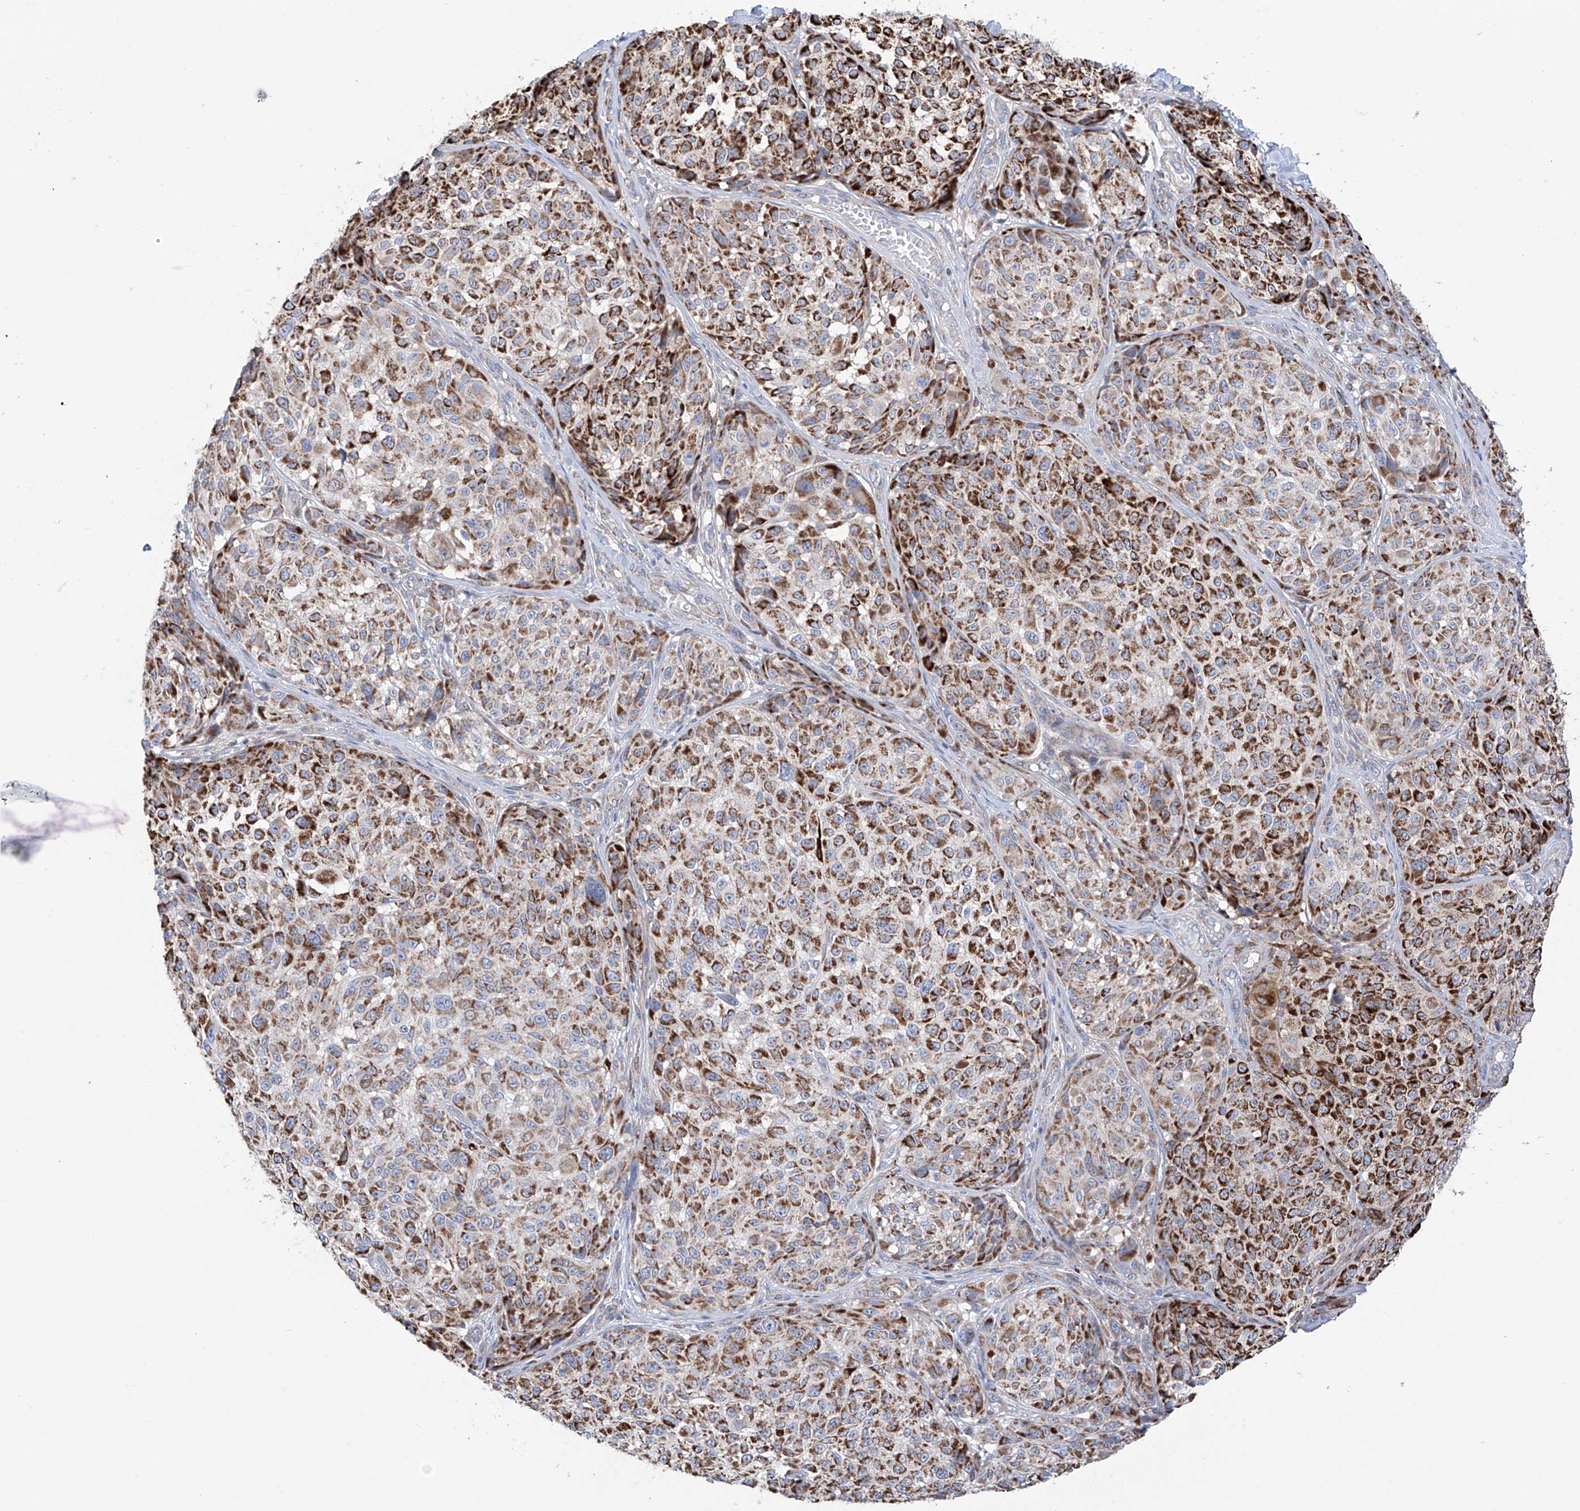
{"staining": {"intensity": "strong", "quantity": ">75%", "location": "cytoplasmic/membranous"}, "tissue": "melanoma", "cell_type": "Tumor cells", "image_type": "cancer", "snomed": [{"axis": "morphology", "description": "Malignant melanoma, NOS"}, {"axis": "topography", "description": "Skin"}], "caption": "Protein staining of melanoma tissue reveals strong cytoplasmic/membranous expression in about >75% of tumor cells.", "gene": "ALDH6A1", "patient": {"sex": "male", "age": 83}}